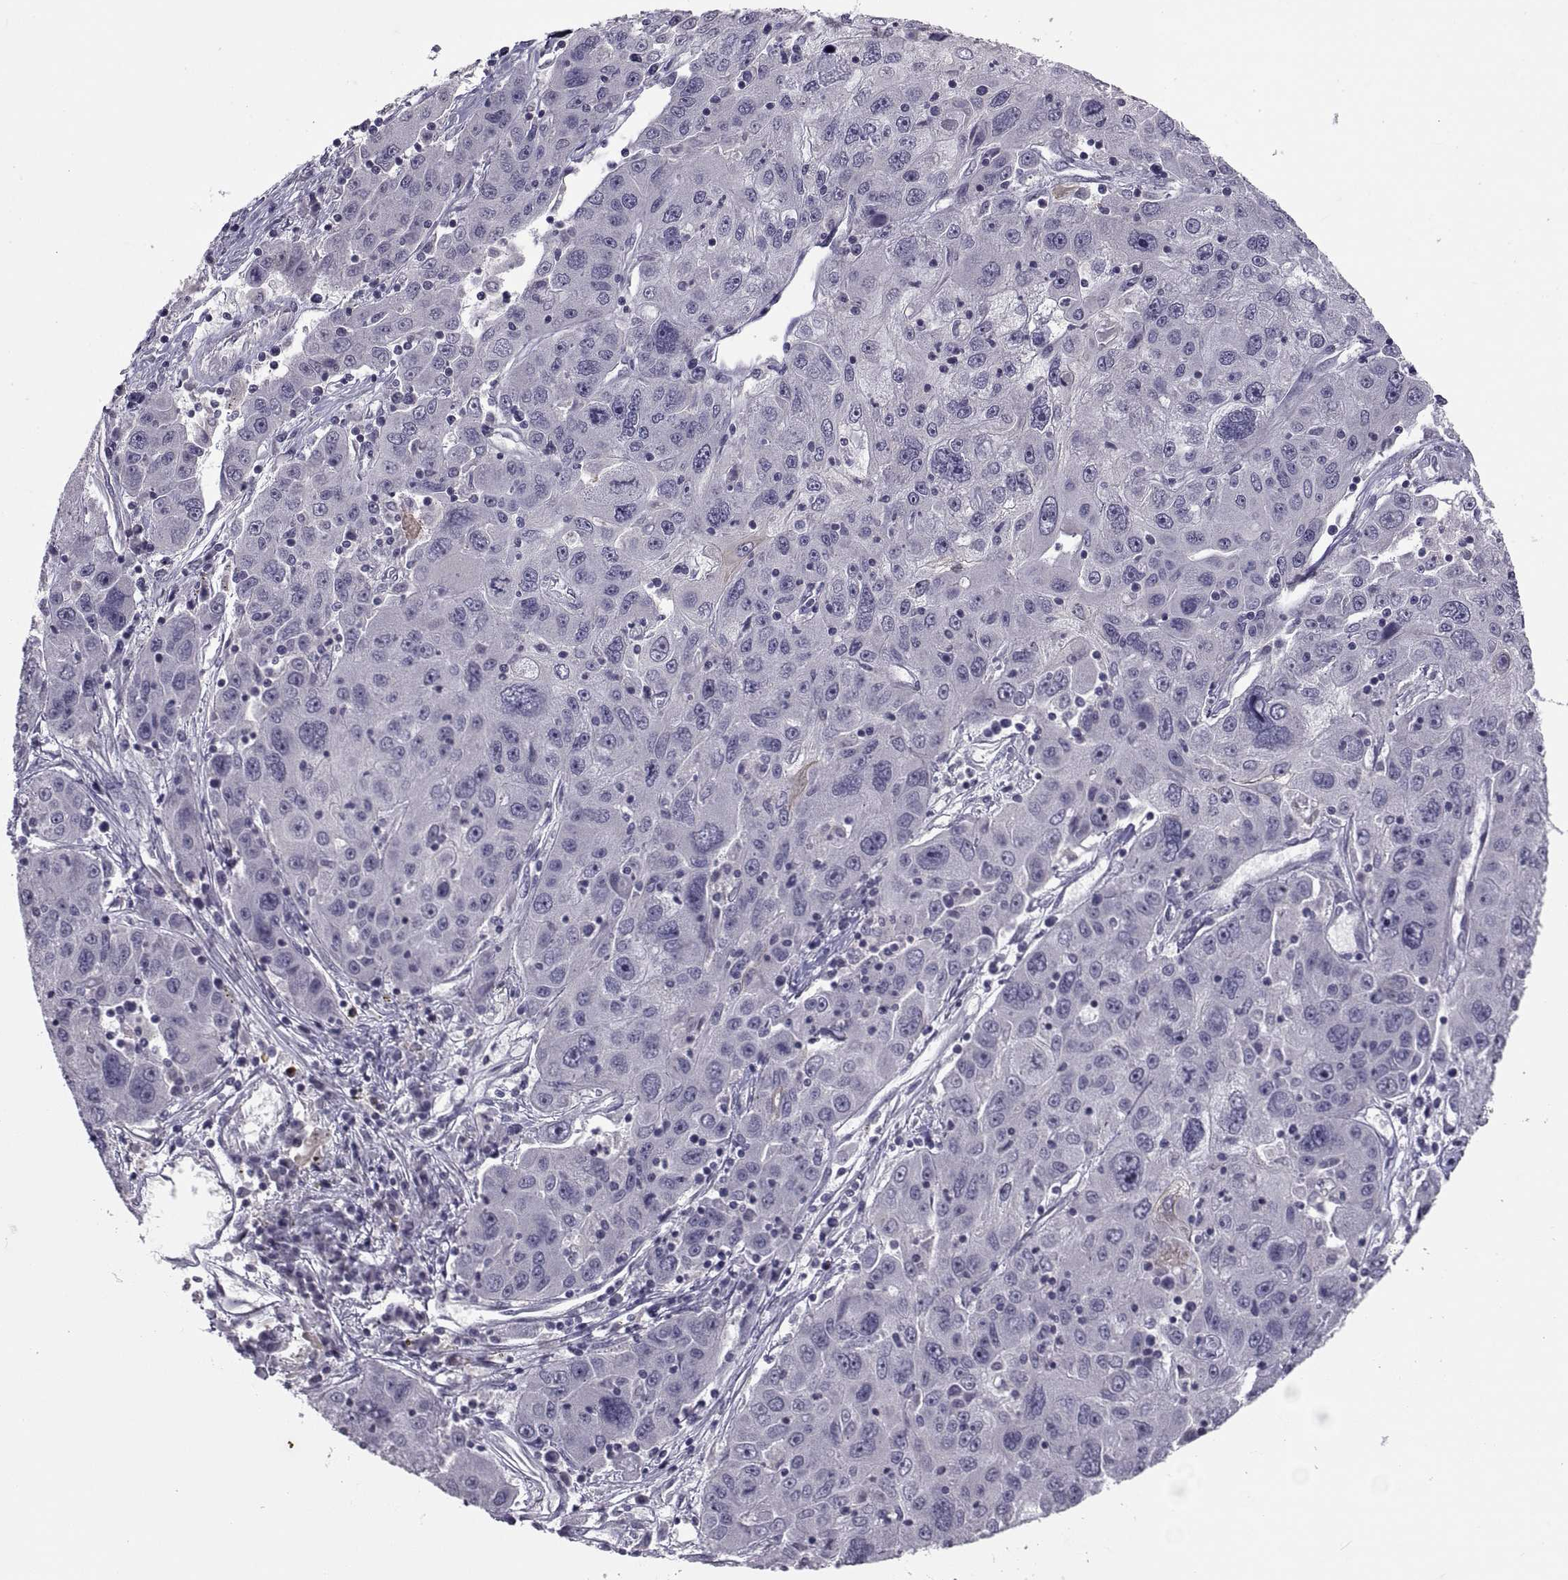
{"staining": {"intensity": "negative", "quantity": "none", "location": "none"}, "tissue": "stomach cancer", "cell_type": "Tumor cells", "image_type": "cancer", "snomed": [{"axis": "morphology", "description": "Adenocarcinoma, NOS"}, {"axis": "topography", "description": "Stomach"}], "caption": "The photomicrograph exhibits no significant expression in tumor cells of stomach cancer (adenocarcinoma). (Immunohistochemistry (ihc), brightfield microscopy, high magnification).", "gene": "NPTX2", "patient": {"sex": "male", "age": 56}}